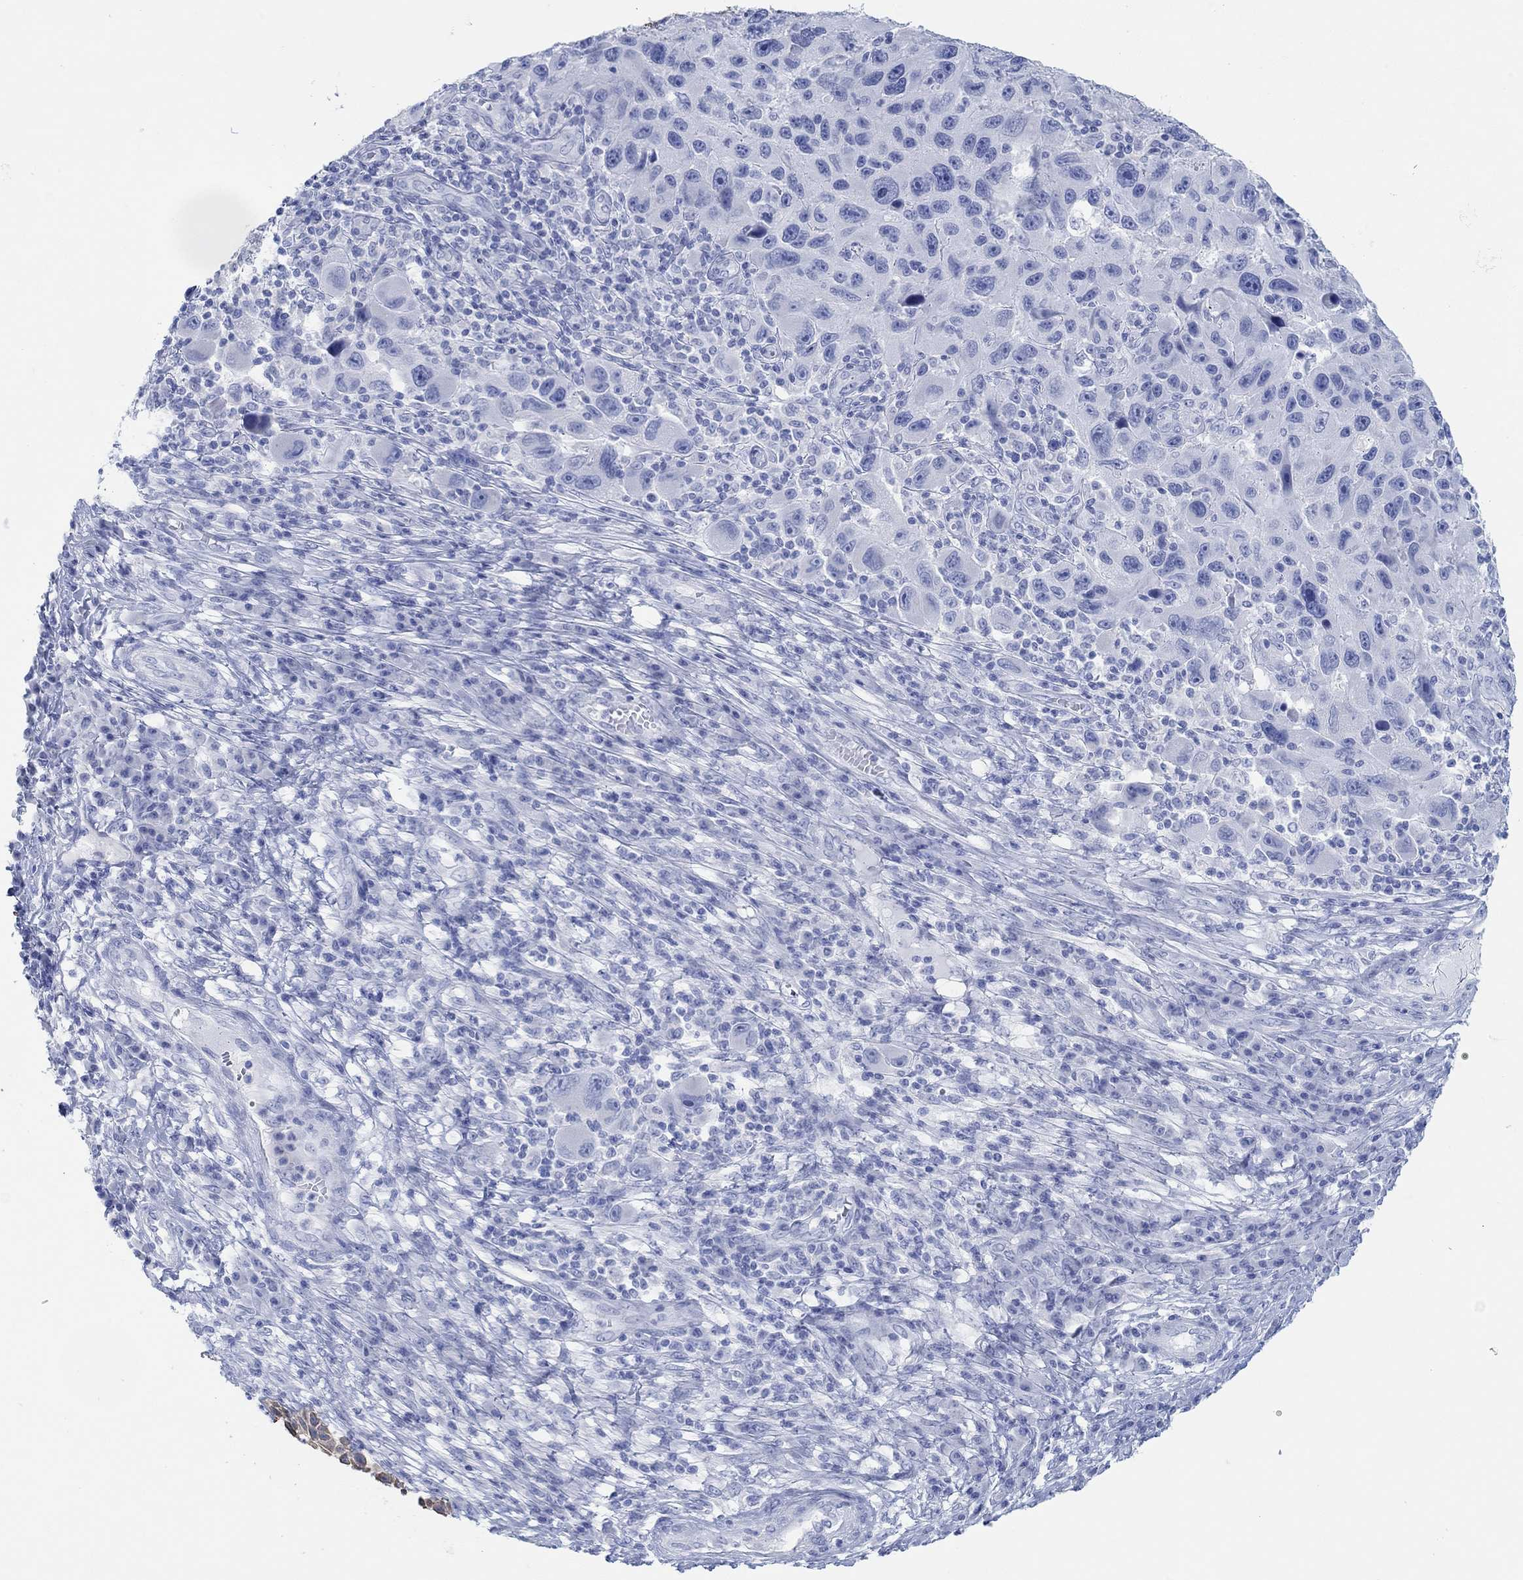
{"staining": {"intensity": "negative", "quantity": "none", "location": "none"}, "tissue": "melanoma", "cell_type": "Tumor cells", "image_type": "cancer", "snomed": [{"axis": "morphology", "description": "Malignant melanoma, NOS"}, {"axis": "topography", "description": "Skin"}], "caption": "Tumor cells are negative for protein expression in human malignant melanoma.", "gene": "AK8", "patient": {"sex": "male", "age": 53}}